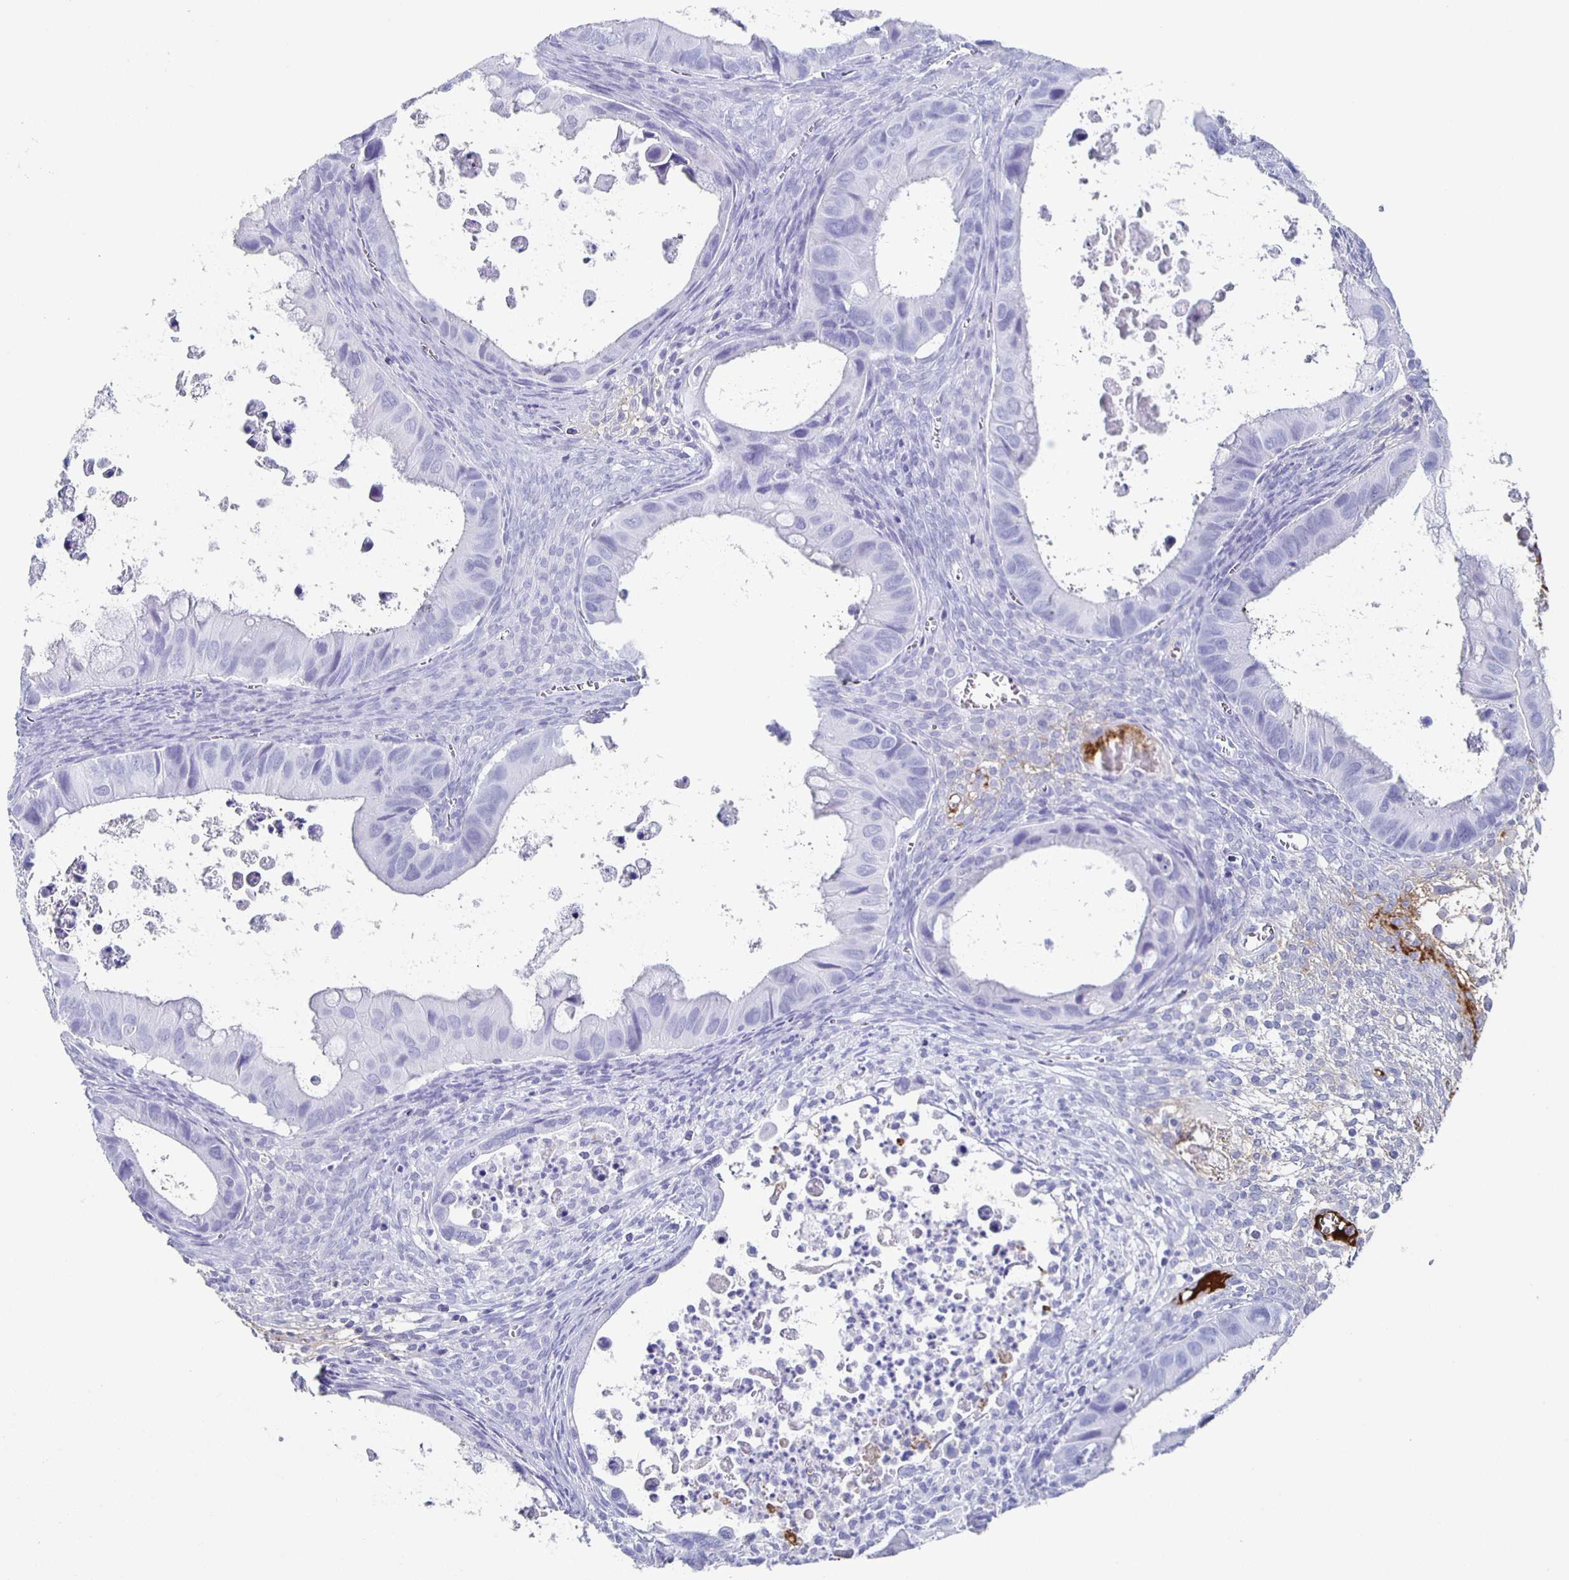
{"staining": {"intensity": "negative", "quantity": "none", "location": "none"}, "tissue": "ovarian cancer", "cell_type": "Tumor cells", "image_type": "cancer", "snomed": [{"axis": "morphology", "description": "Cystadenocarcinoma, mucinous, NOS"}, {"axis": "topography", "description": "Ovary"}], "caption": "Ovarian cancer (mucinous cystadenocarcinoma) was stained to show a protein in brown. There is no significant expression in tumor cells. (Brightfield microscopy of DAB (3,3'-diaminobenzidine) immunohistochemistry (IHC) at high magnification).", "gene": "FGA", "patient": {"sex": "female", "age": 64}}